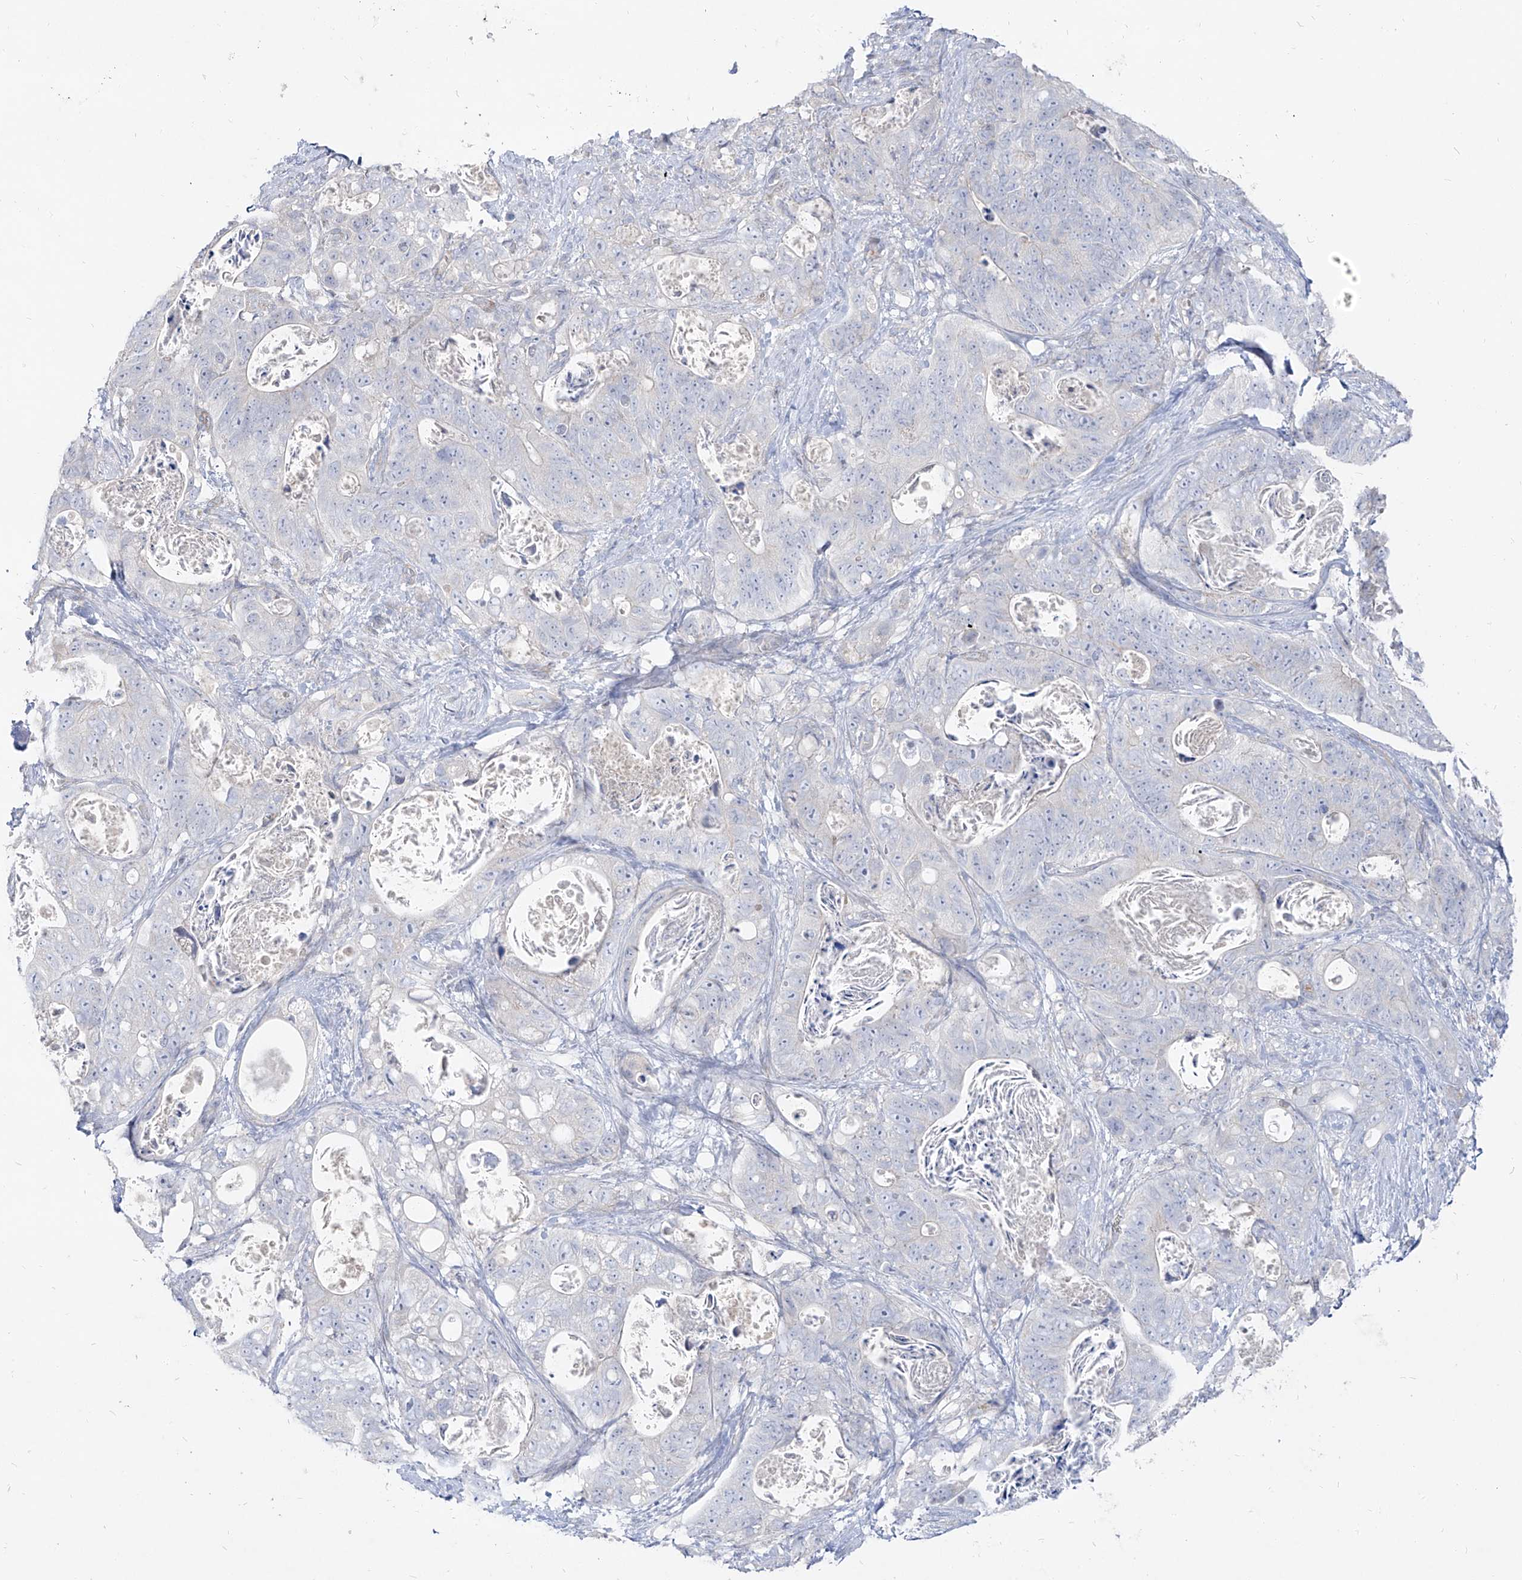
{"staining": {"intensity": "negative", "quantity": "none", "location": "none"}, "tissue": "stomach cancer", "cell_type": "Tumor cells", "image_type": "cancer", "snomed": [{"axis": "morphology", "description": "Normal tissue, NOS"}, {"axis": "morphology", "description": "Adenocarcinoma, NOS"}, {"axis": "topography", "description": "Stomach"}], "caption": "The image exhibits no staining of tumor cells in stomach adenocarcinoma.", "gene": "RBFOX3", "patient": {"sex": "female", "age": 89}}